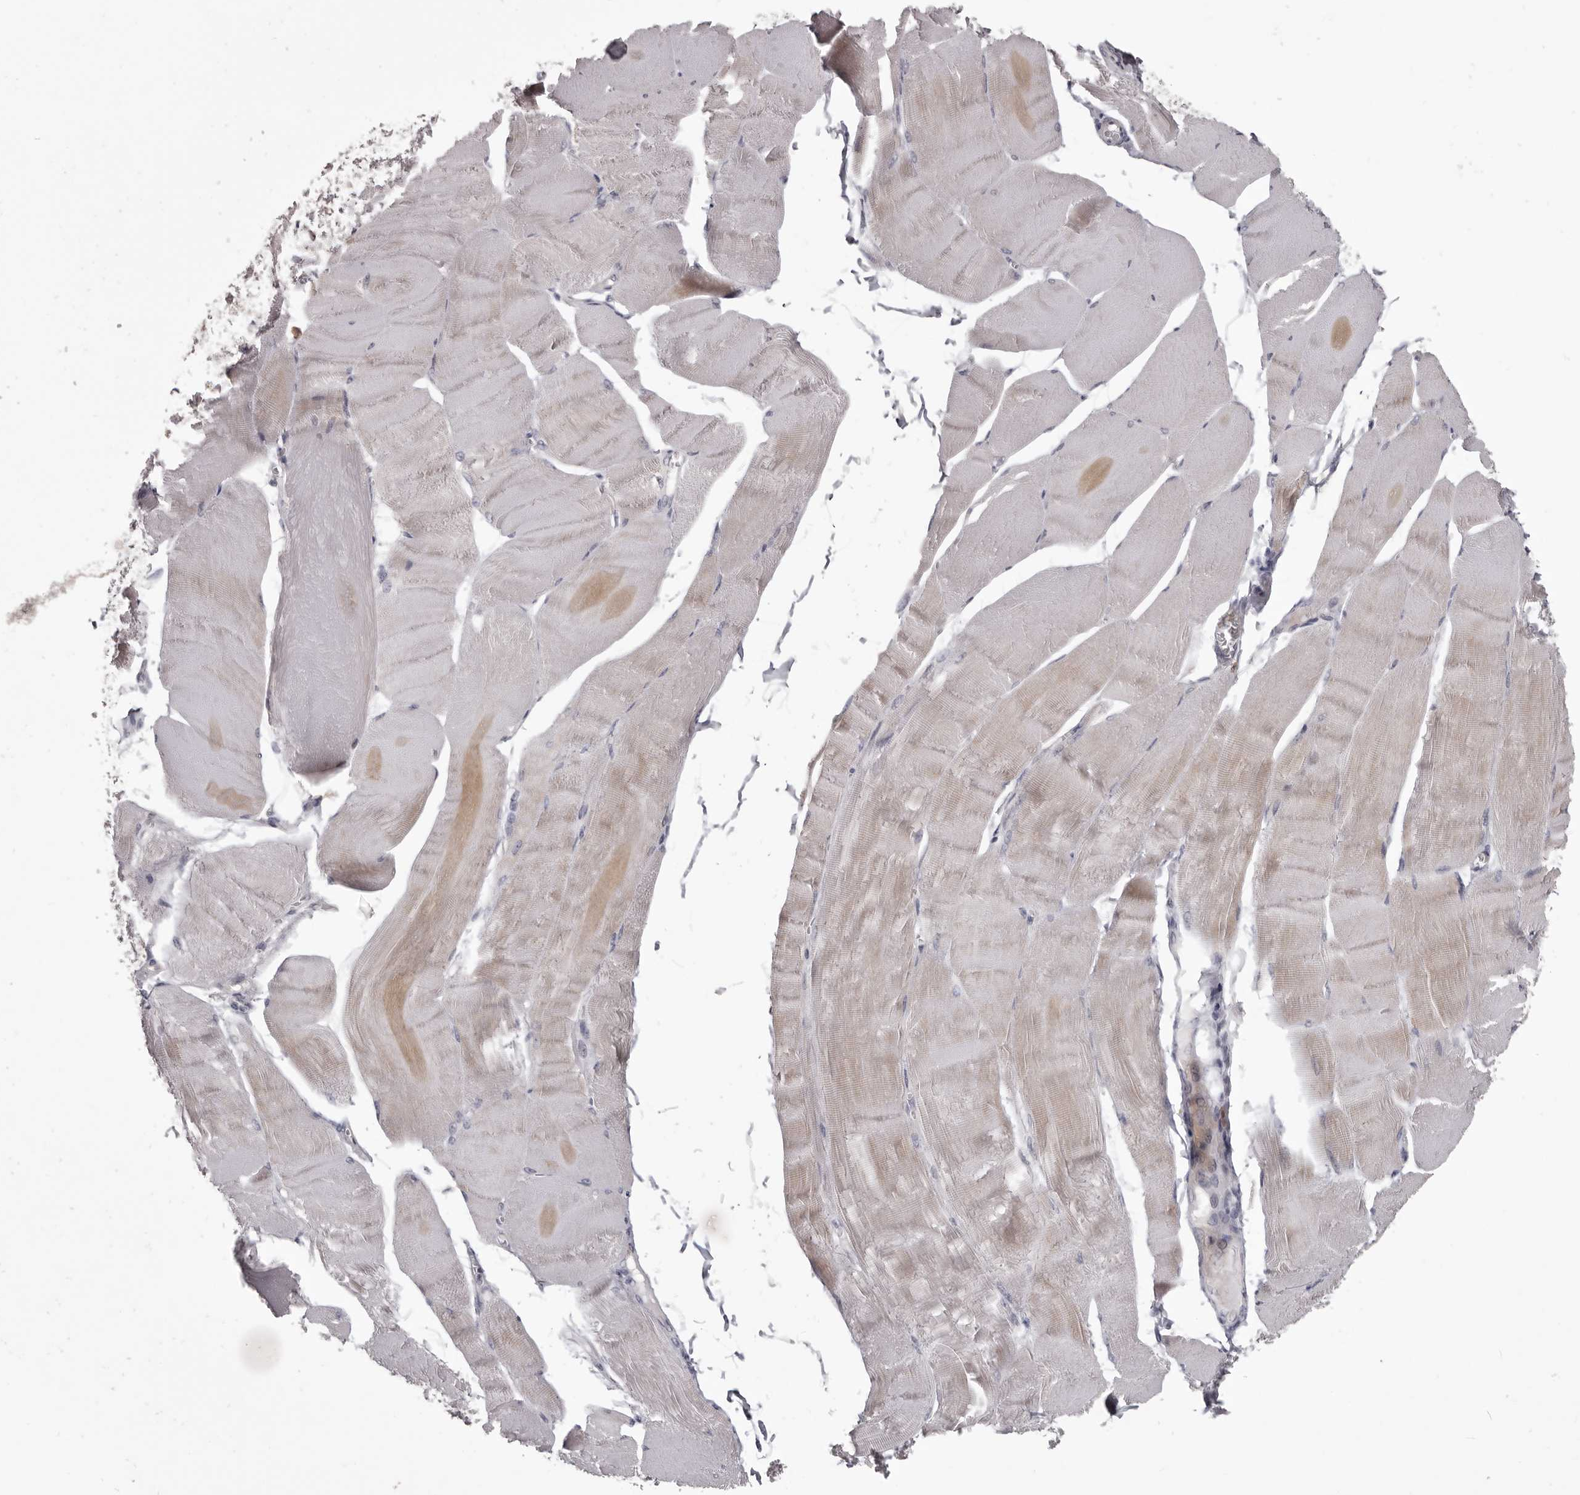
{"staining": {"intensity": "weak", "quantity": "25%-75%", "location": "cytoplasmic/membranous"}, "tissue": "skeletal muscle", "cell_type": "Myocytes", "image_type": "normal", "snomed": [{"axis": "morphology", "description": "Normal tissue, NOS"}, {"axis": "morphology", "description": "Basal cell carcinoma"}, {"axis": "topography", "description": "Skeletal muscle"}], "caption": "Protein staining demonstrates weak cytoplasmic/membranous staining in about 25%-75% of myocytes in unremarkable skeletal muscle. (DAB (3,3'-diaminobenzidine) IHC with brightfield microscopy, high magnification).", "gene": "LPAR6", "patient": {"sex": "female", "age": 64}}